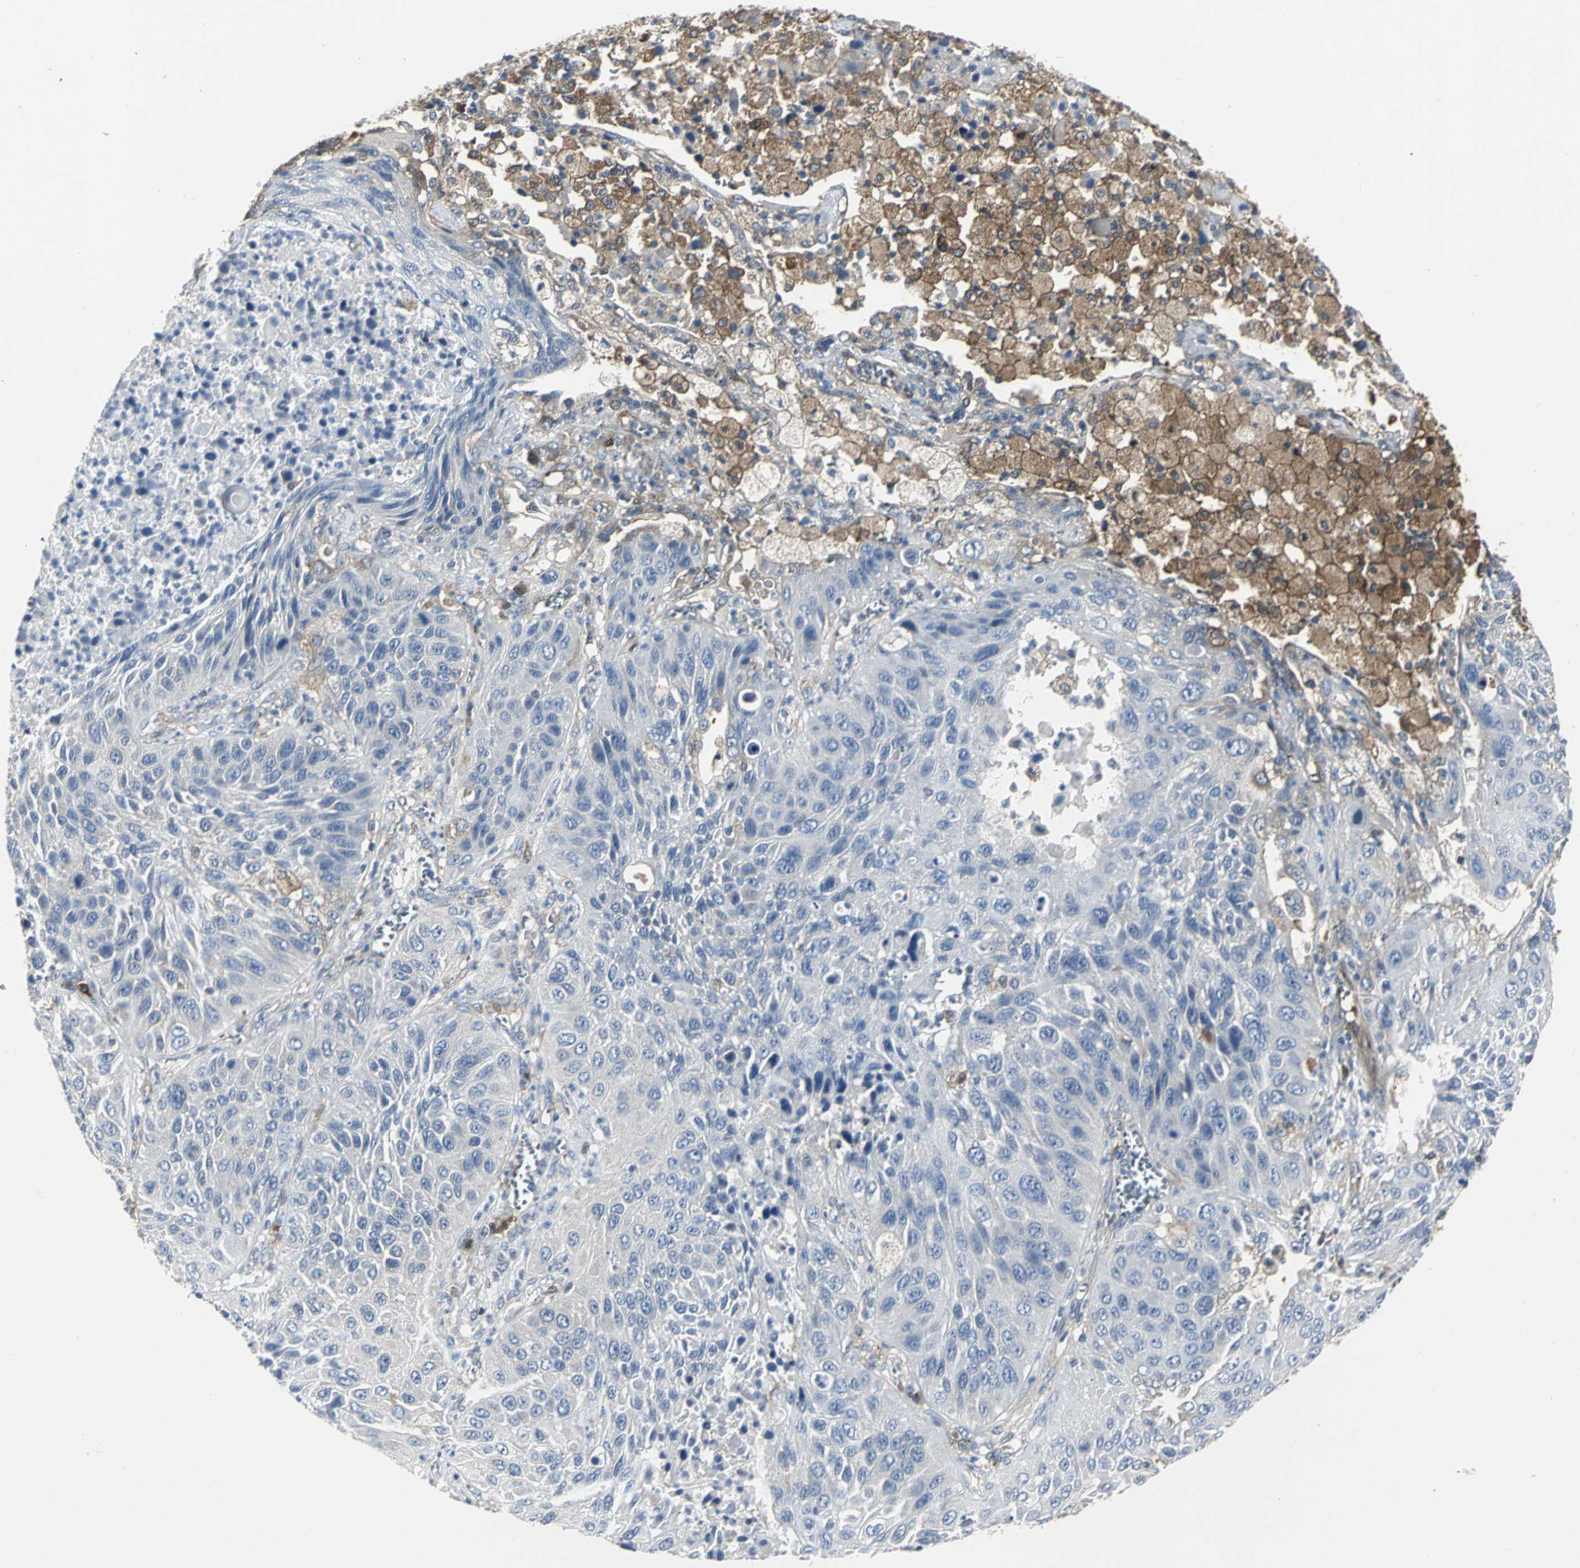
{"staining": {"intensity": "negative", "quantity": "none", "location": "none"}, "tissue": "lung cancer", "cell_type": "Tumor cells", "image_type": "cancer", "snomed": [{"axis": "morphology", "description": "Squamous cell carcinoma, NOS"}, {"axis": "topography", "description": "Lung"}], "caption": "High power microscopy image of an IHC photomicrograph of lung cancer (squamous cell carcinoma), revealing no significant staining in tumor cells.", "gene": "CHRNB1", "patient": {"sex": "female", "age": 76}}